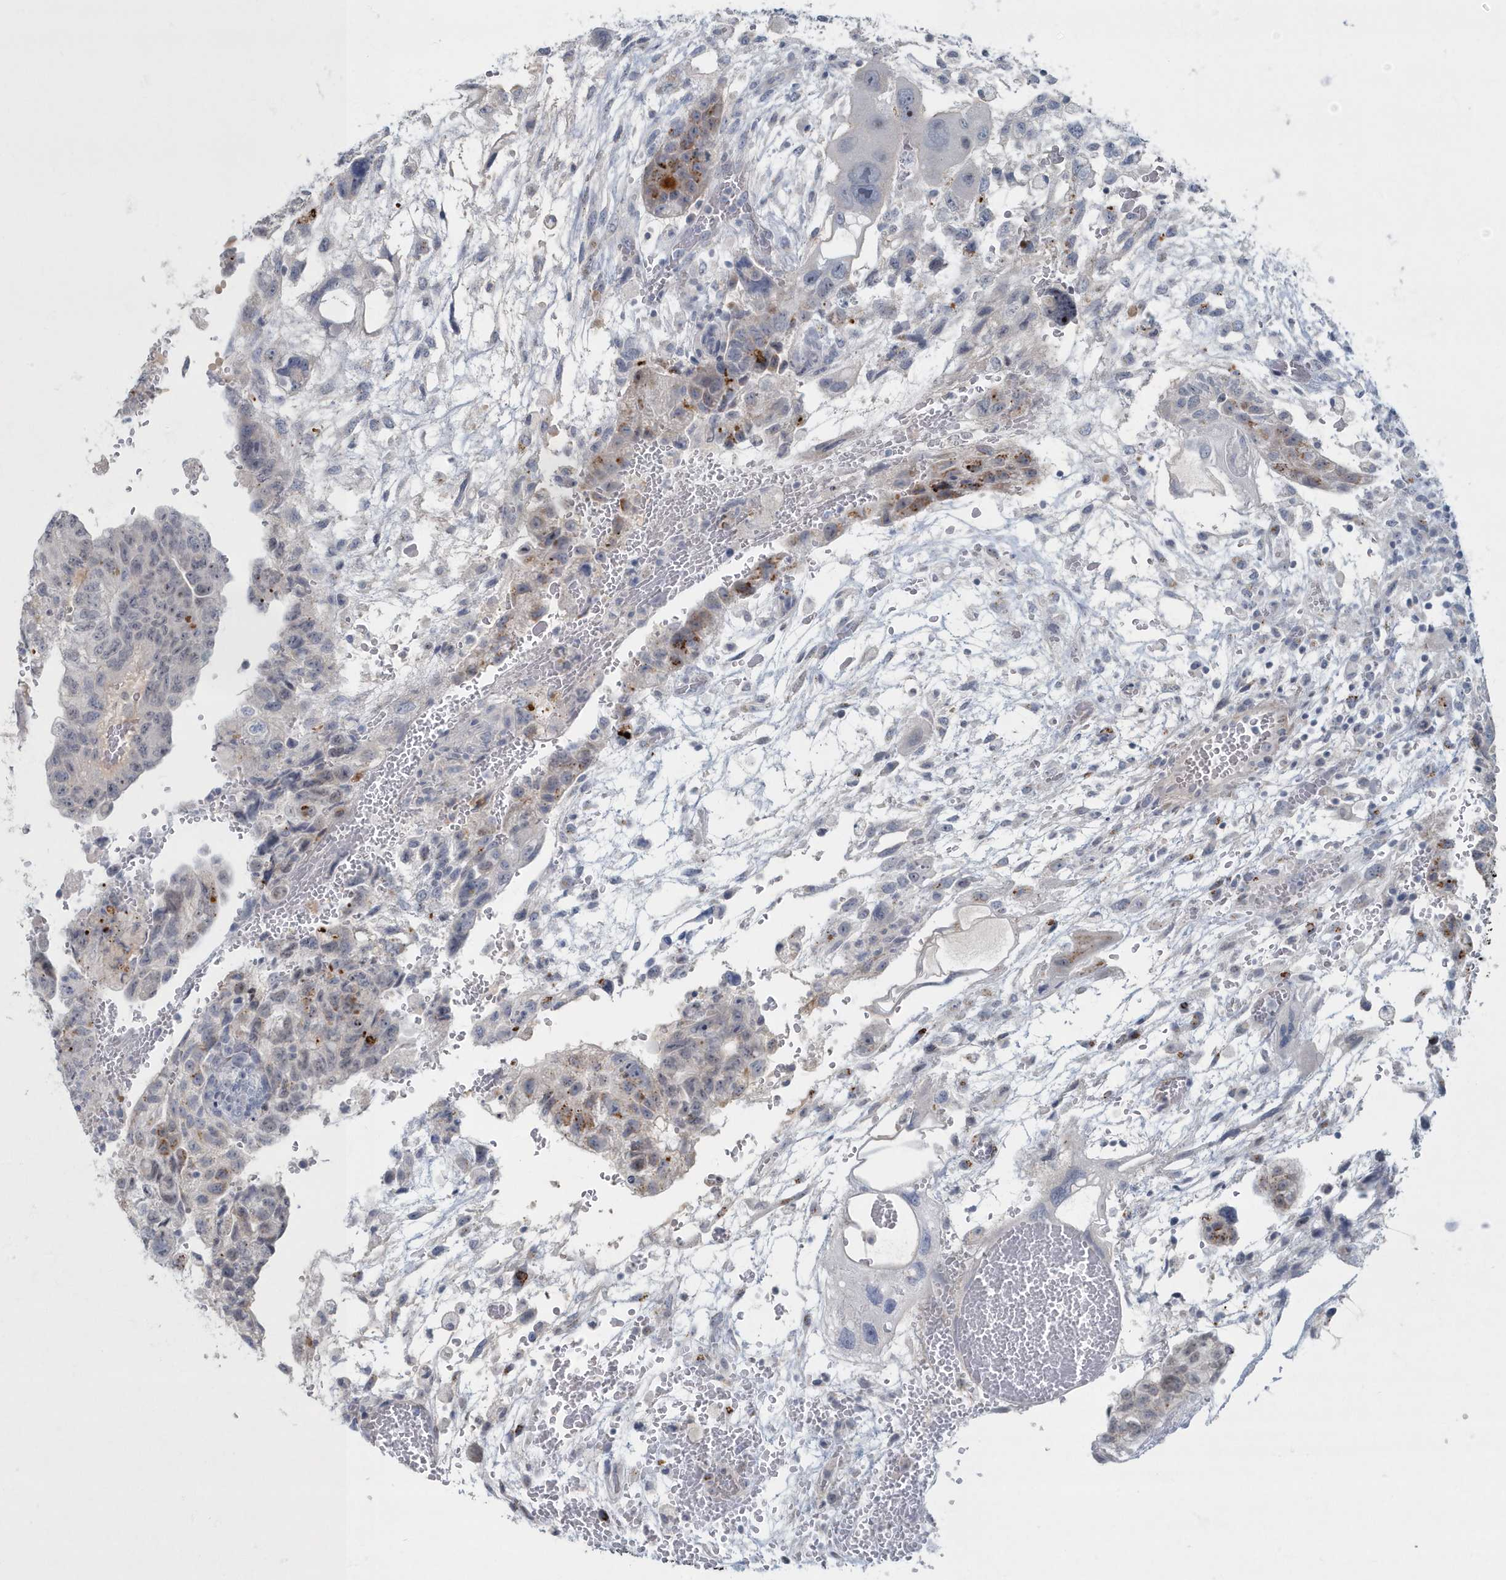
{"staining": {"intensity": "moderate", "quantity": "<25%", "location": "cytoplasmic/membranous"}, "tissue": "testis cancer", "cell_type": "Tumor cells", "image_type": "cancer", "snomed": [{"axis": "morphology", "description": "Carcinoma, Embryonal, NOS"}, {"axis": "topography", "description": "Testis"}], "caption": "Moderate cytoplasmic/membranous protein staining is present in approximately <25% of tumor cells in testis cancer. (DAB (3,3'-diaminobenzidine) IHC, brown staining for protein, blue staining for nuclei).", "gene": "MYOT", "patient": {"sex": "male", "age": 36}}